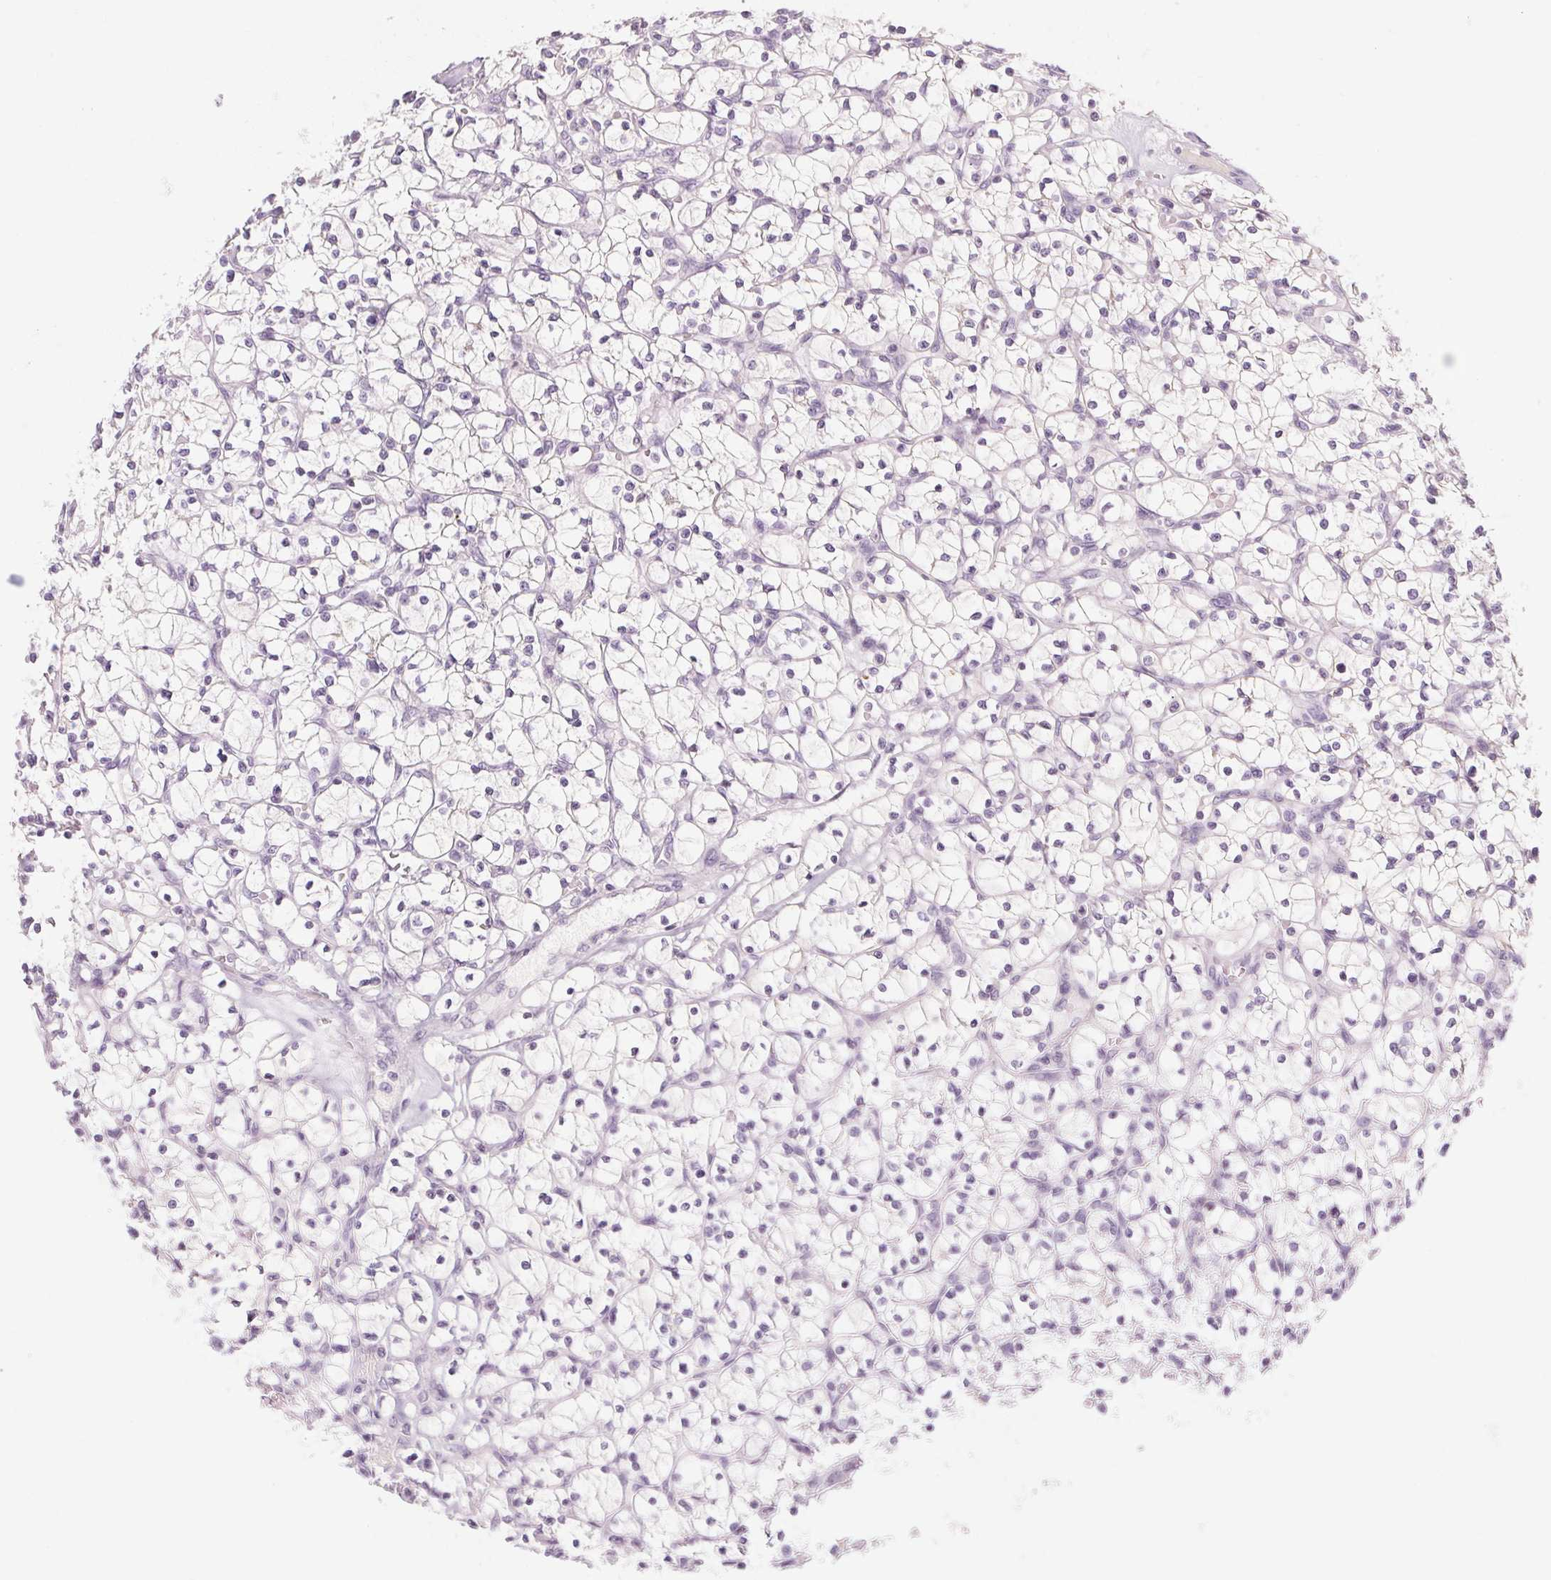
{"staining": {"intensity": "negative", "quantity": "none", "location": "none"}, "tissue": "renal cancer", "cell_type": "Tumor cells", "image_type": "cancer", "snomed": [{"axis": "morphology", "description": "Adenocarcinoma, NOS"}, {"axis": "topography", "description": "Kidney"}], "caption": "Immunohistochemistry (IHC) of human adenocarcinoma (renal) displays no expression in tumor cells.", "gene": "RPTN", "patient": {"sex": "female", "age": 64}}